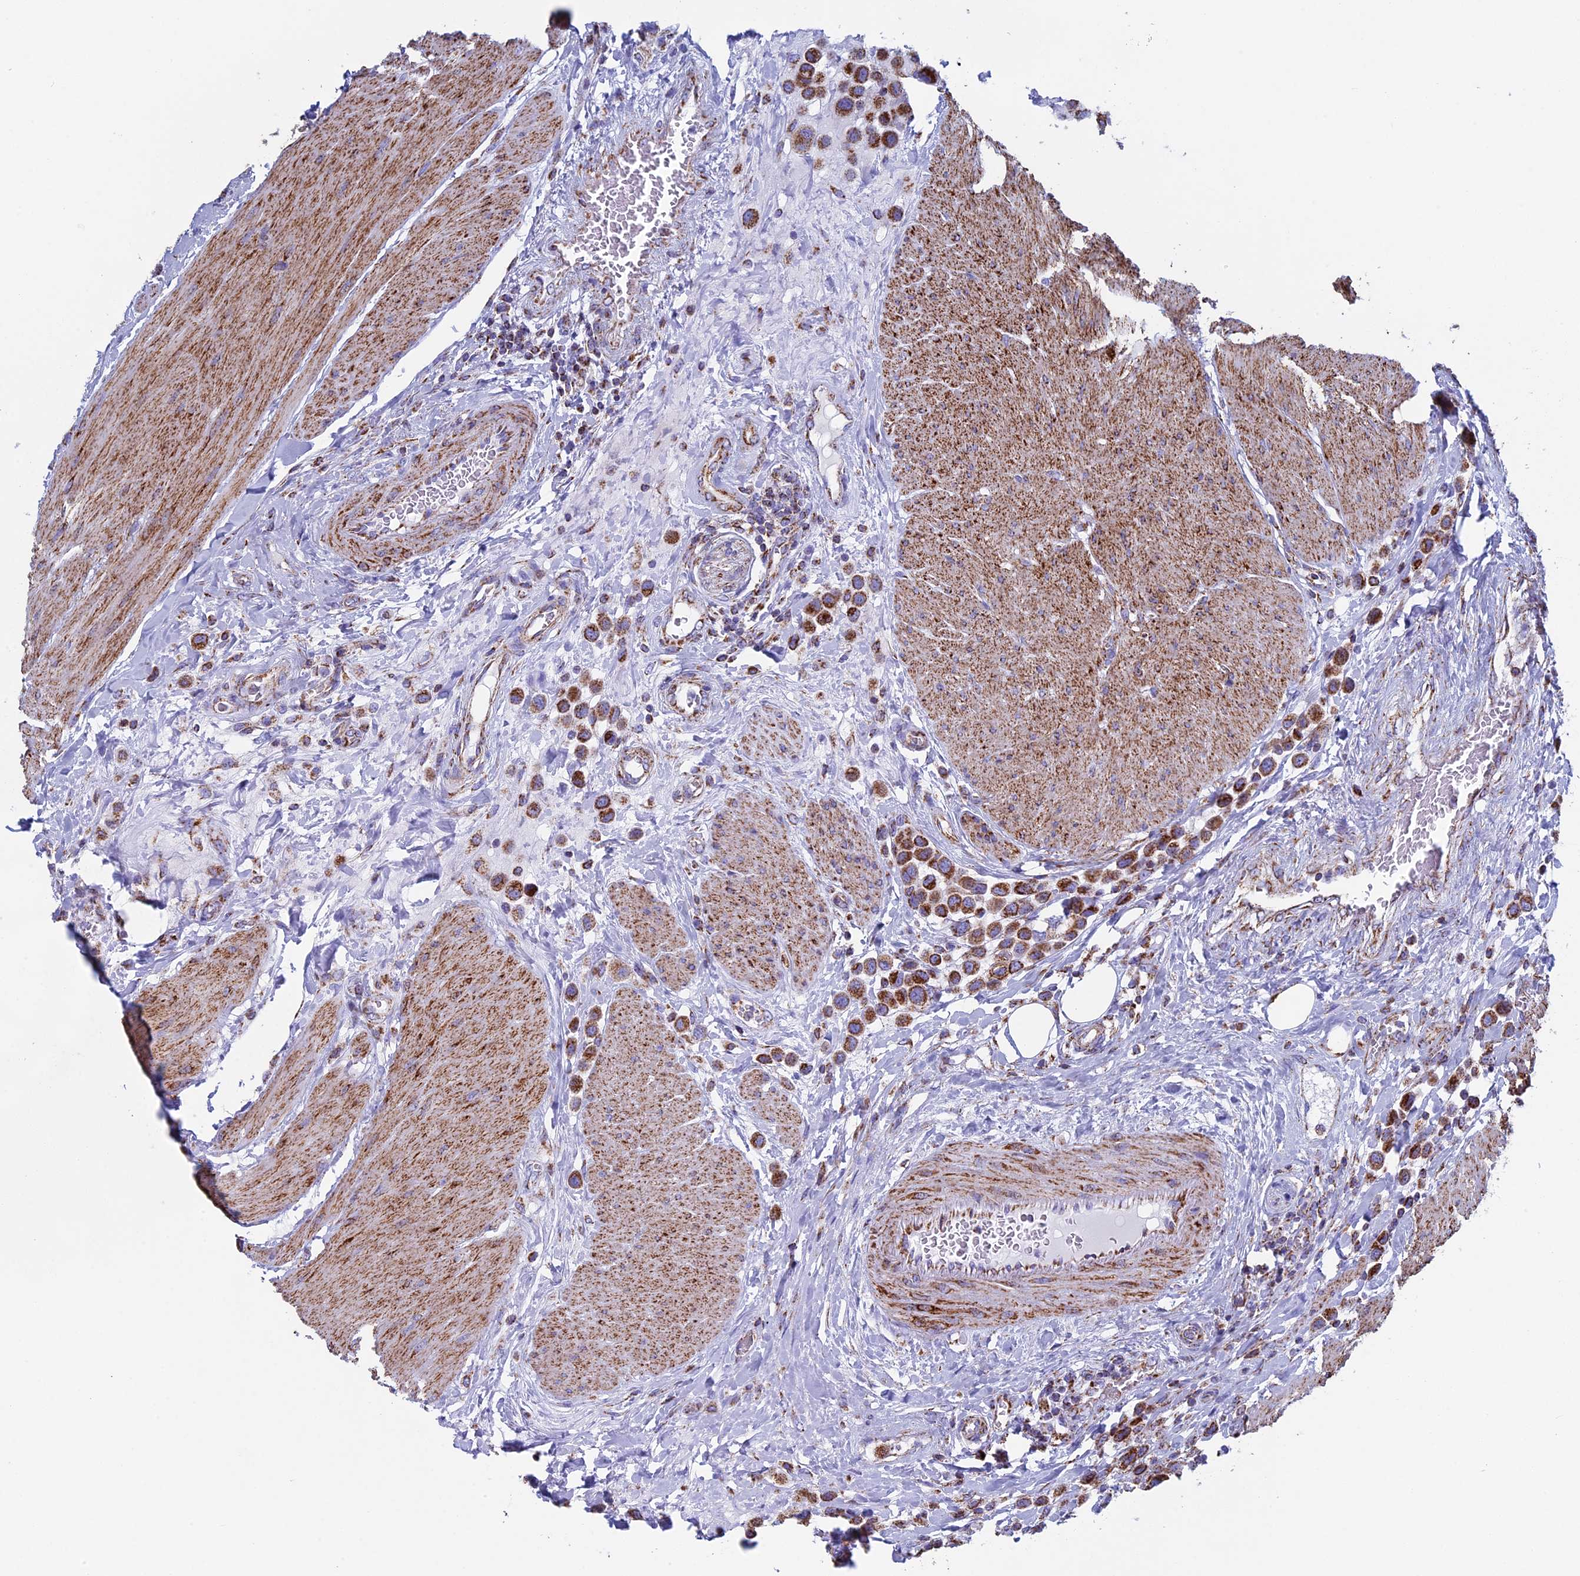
{"staining": {"intensity": "strong", "quantity": ">75%", "location": "cytoplasmic/membranous"}, "tissue": "urothelial cancer", "cell_type": "Tumor cells", "image_type": "cancer", "snomed": [{"axis": "morphology", "description": "Urothelial carcinoma, High grade"}, {"axis": "topography", "description": "Urinary bladder"}], "caption": "IHC of human urothelial carcinoma (high-grade) demonstrates high levels of strong cytoplasmic/membranous expression in about >75% of tumor cells.", "gene": "UQCRFS1", "patient": {"sex": "male", "age": 50}}